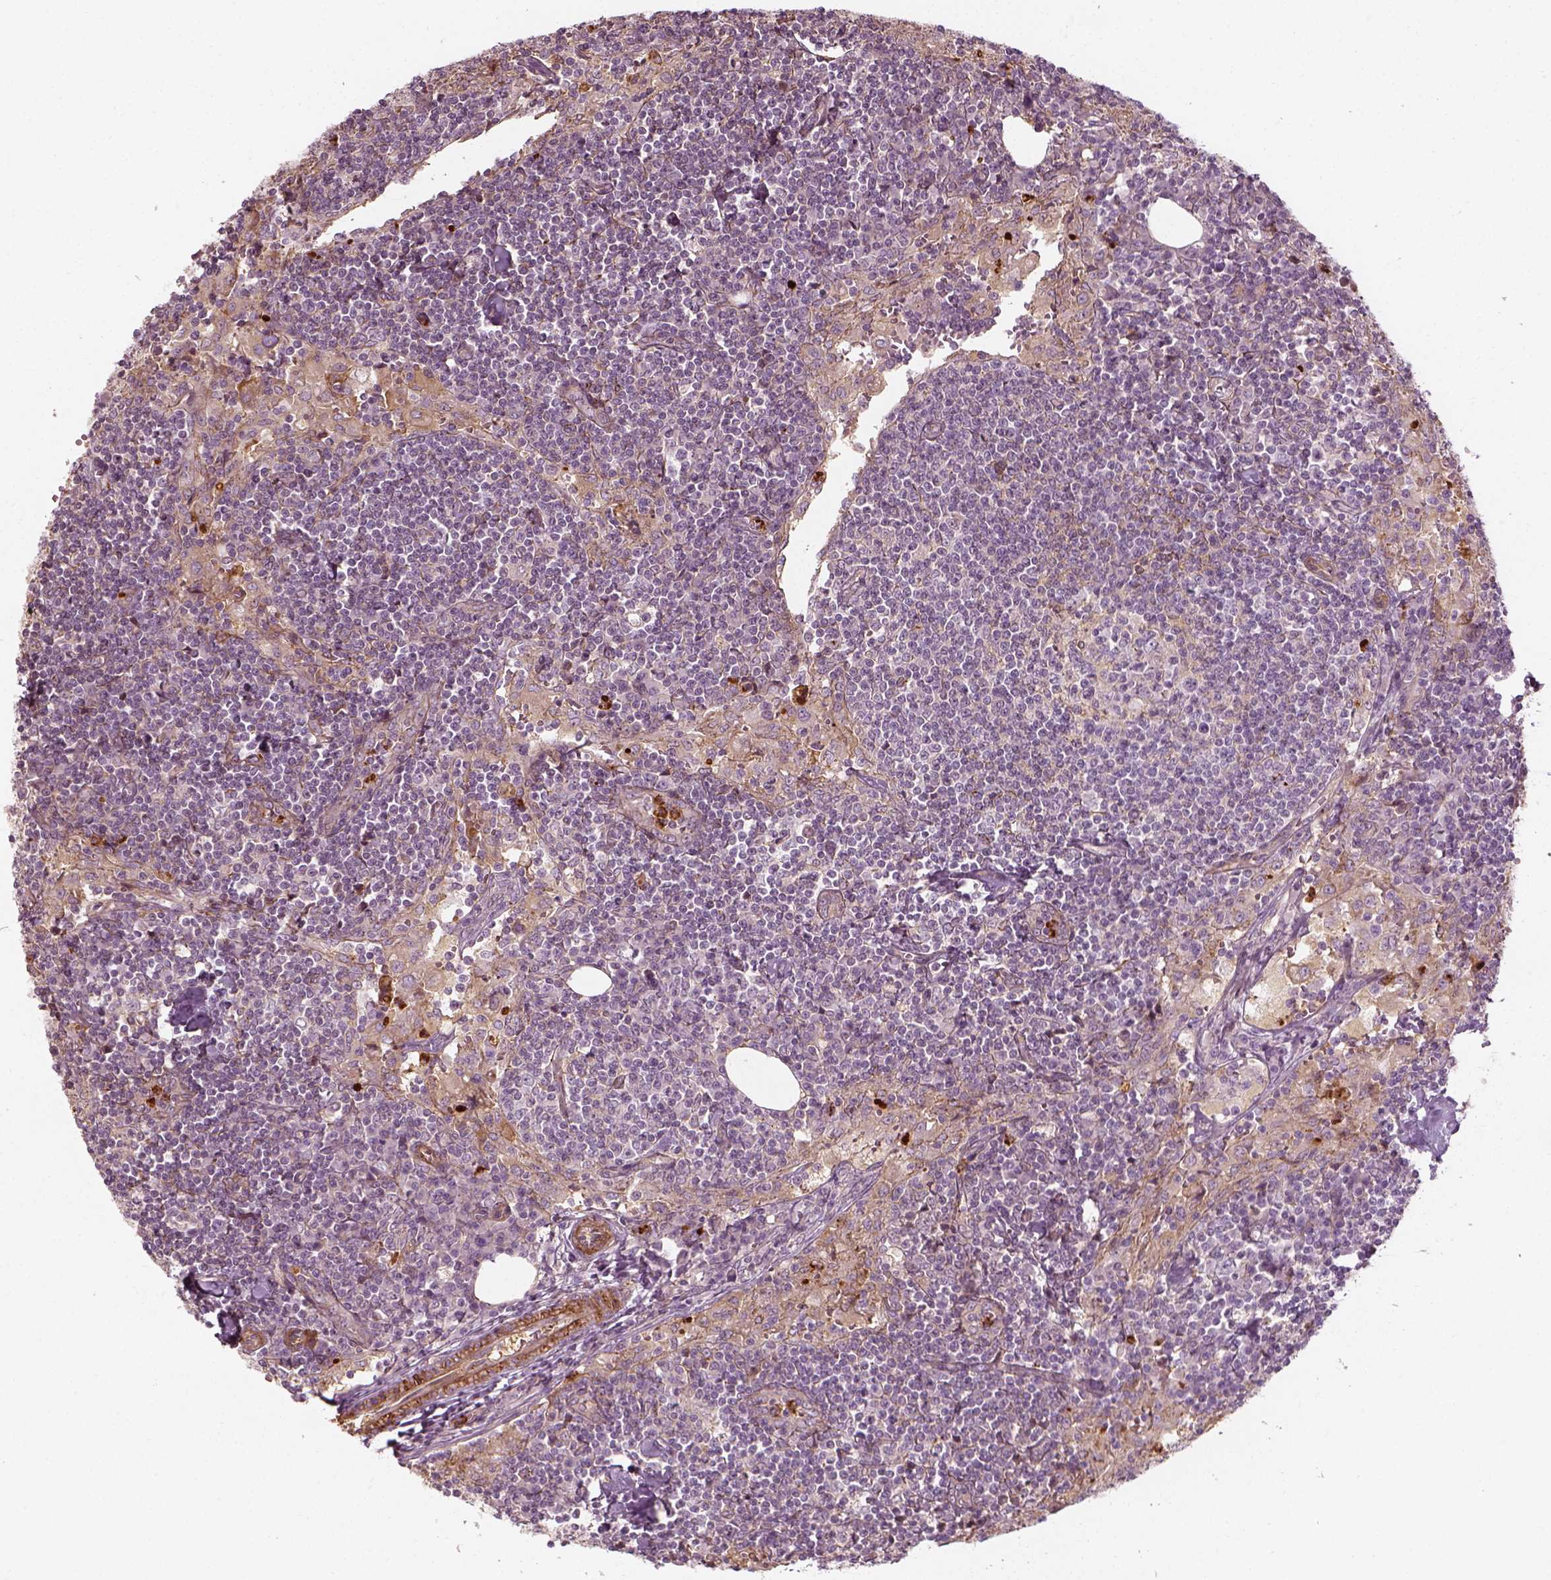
{"staining": {"intensity": "negative", "quantity": "none", "location": "none"}, "tissue": "lymph node", "cell_type": "Germinal center cells", "image_type": "normal", "snomed": [{"axis": "morphology", "description": "Normal tissue, NOS"}, {"axis": "topography", "description": "Lymph node"}], "caption": "Immunohistochemical staining of normal human lymph node demonstrates no significant expression in germinal center cells. (Brightfield microscopy of DAB IHC at high magnification).", "gene": "NPTN", "patient": {"sex": "male", "age": 55}}